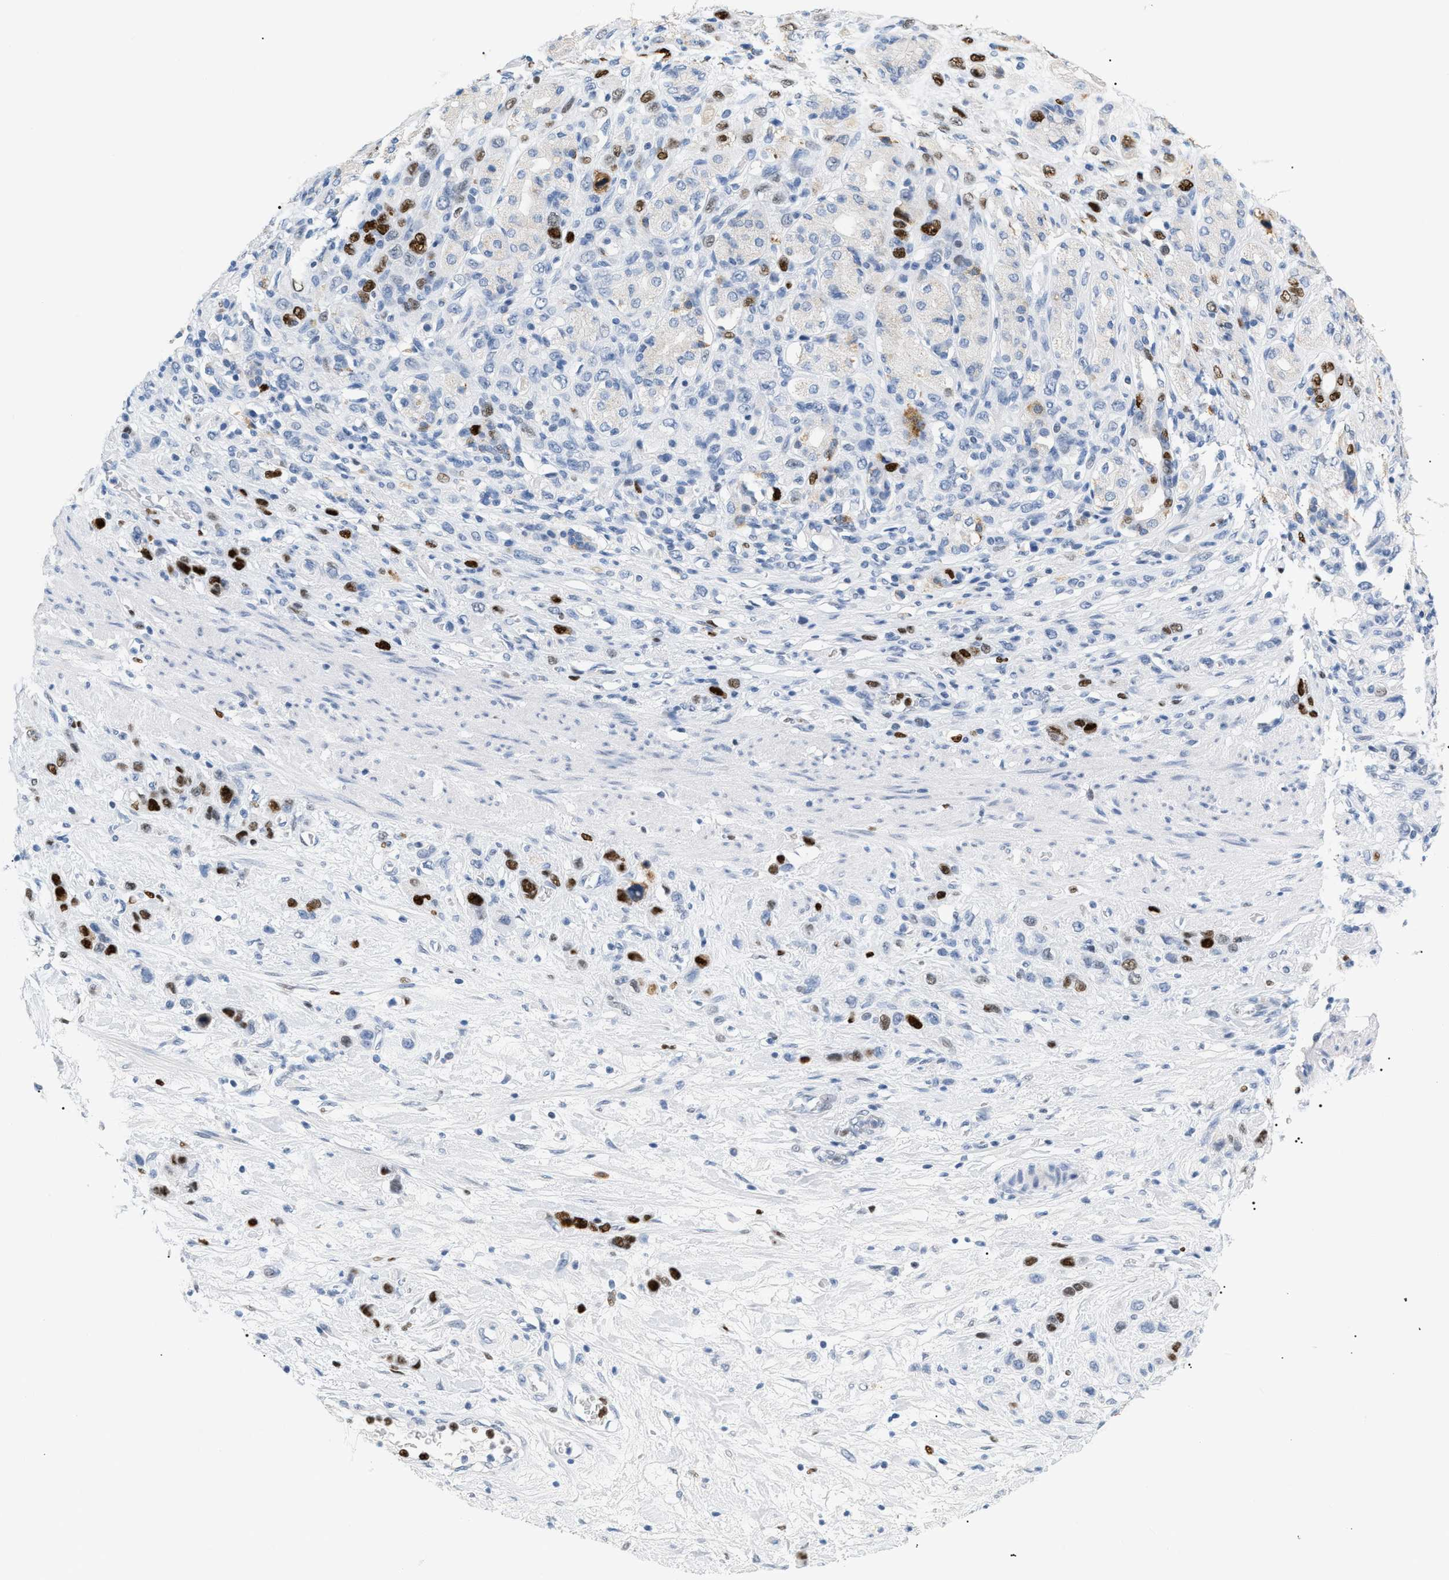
{"staining": {"intensity": "strong", "quantity": "<25%", "location": "nuclear"}, "tissue": "stomach cancer", "cell_type": "Tumor cells", "image_type": "cancer", "snomed": [{"axis": "morphology", "description": "Adenocarcinoma, NOS"}, {"axis": "morphology", "description": "Adenocarcinoma, High grade"}, {"axis": "topography", "description": "Stomach, upper"}, {"axis": "topography", "description": "Stomach, lower"}], "caption": "Protein positivity by IHC shows strong nuclear positivity in about <25% of tumor cells in adenocarcinoma (stomach).", "gene": "MCM7", "patient": {"sex": "female", "age": 65}}